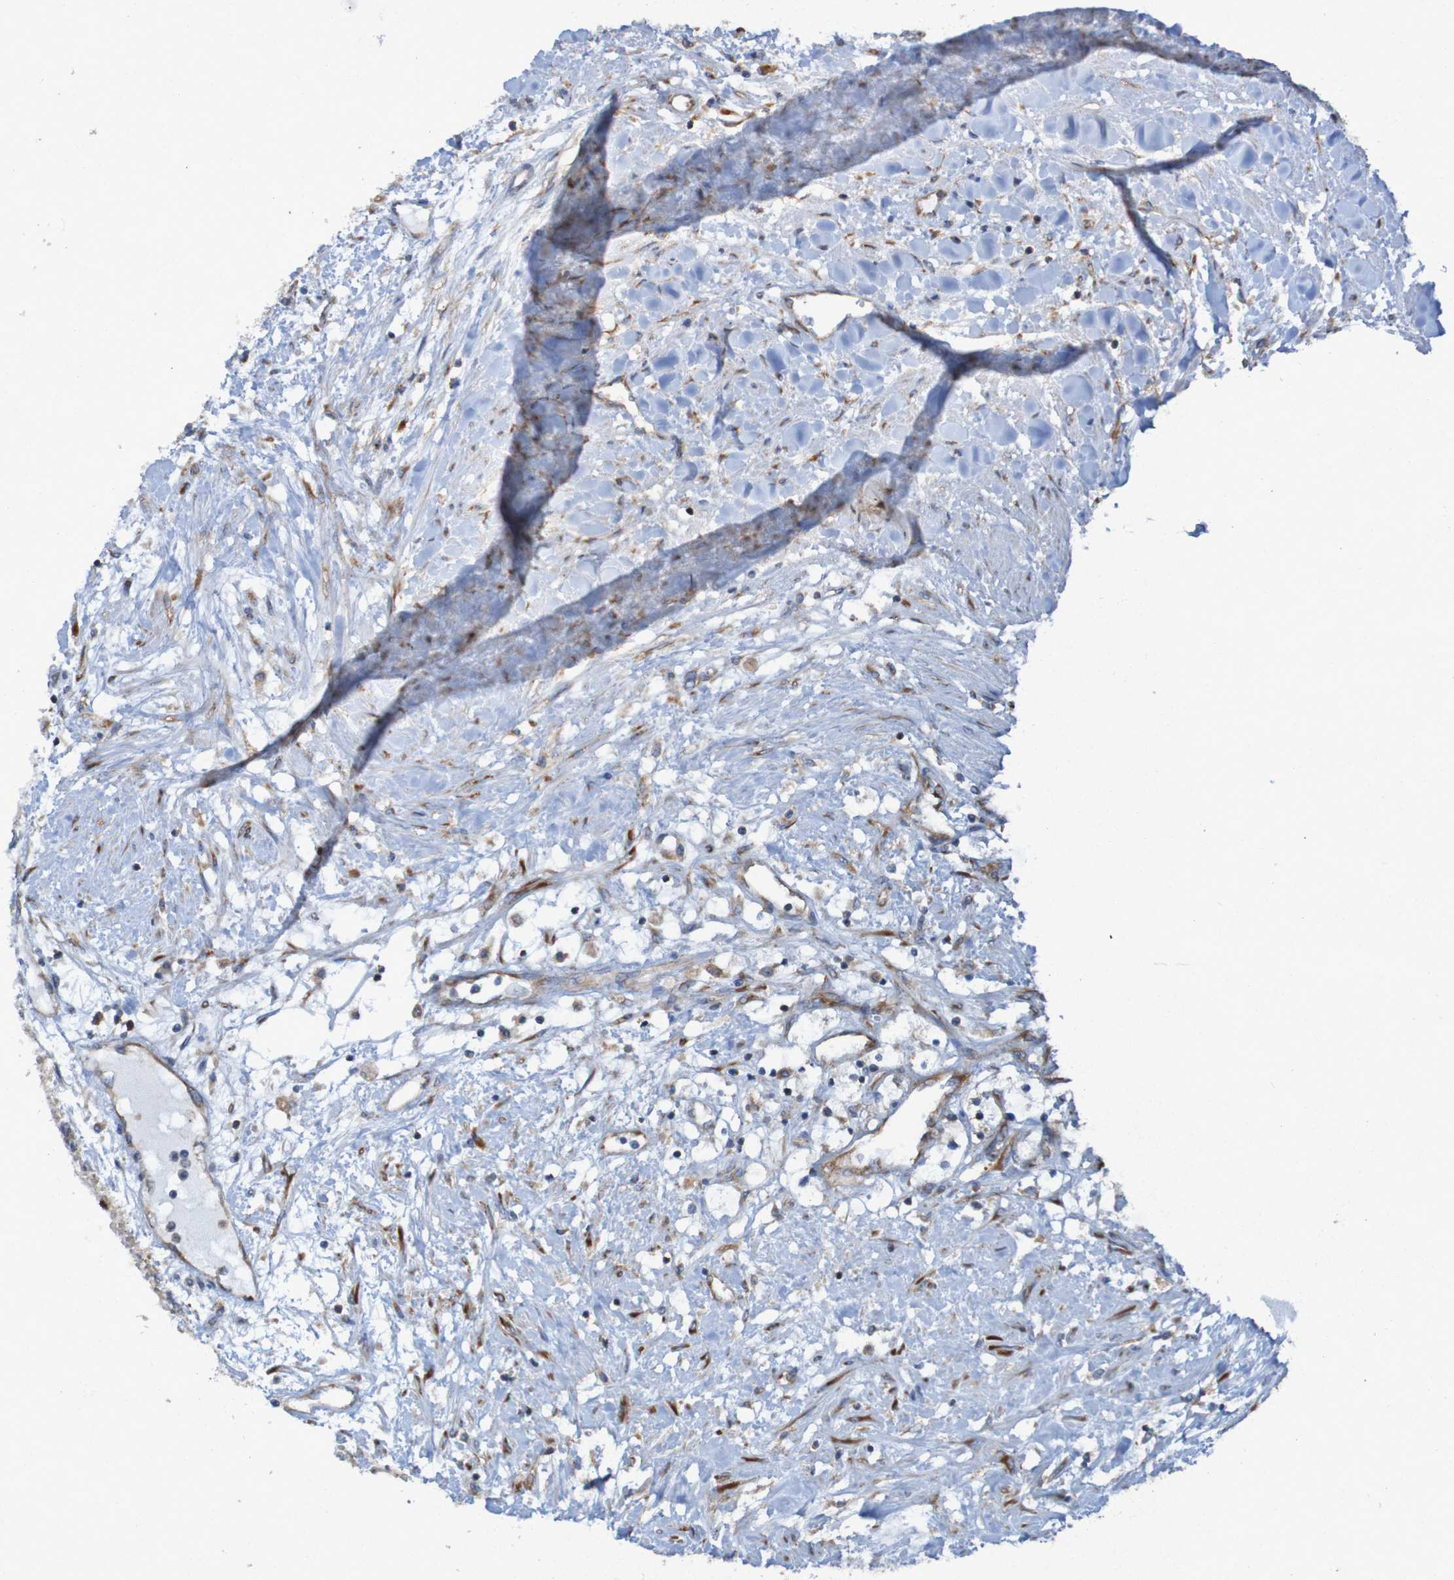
{"staining": {"intensity": "negative", "quantity": "none", "location": "none"}, "tissue": "renal cancer", "cell_type": "Tumor cells", "image_type": "cancer", "snomed": [{"axis": "morphology", "description": "Adenocarcinoma, NOS"}, {"axis": "topography", "description": "Kidney"}], "caption": "A high-resolution micrograph shows immunohistochemistry staining of renal adenocarcinoma, which displays no significant staining in tumor cells. Brightfield microscopy of immunohistochemistry stained with DAB (brown) and hematoxylin (blue), captured at high magnification.", "gene": "RPL10", "patient": {"sex": "male", "age": 68}}